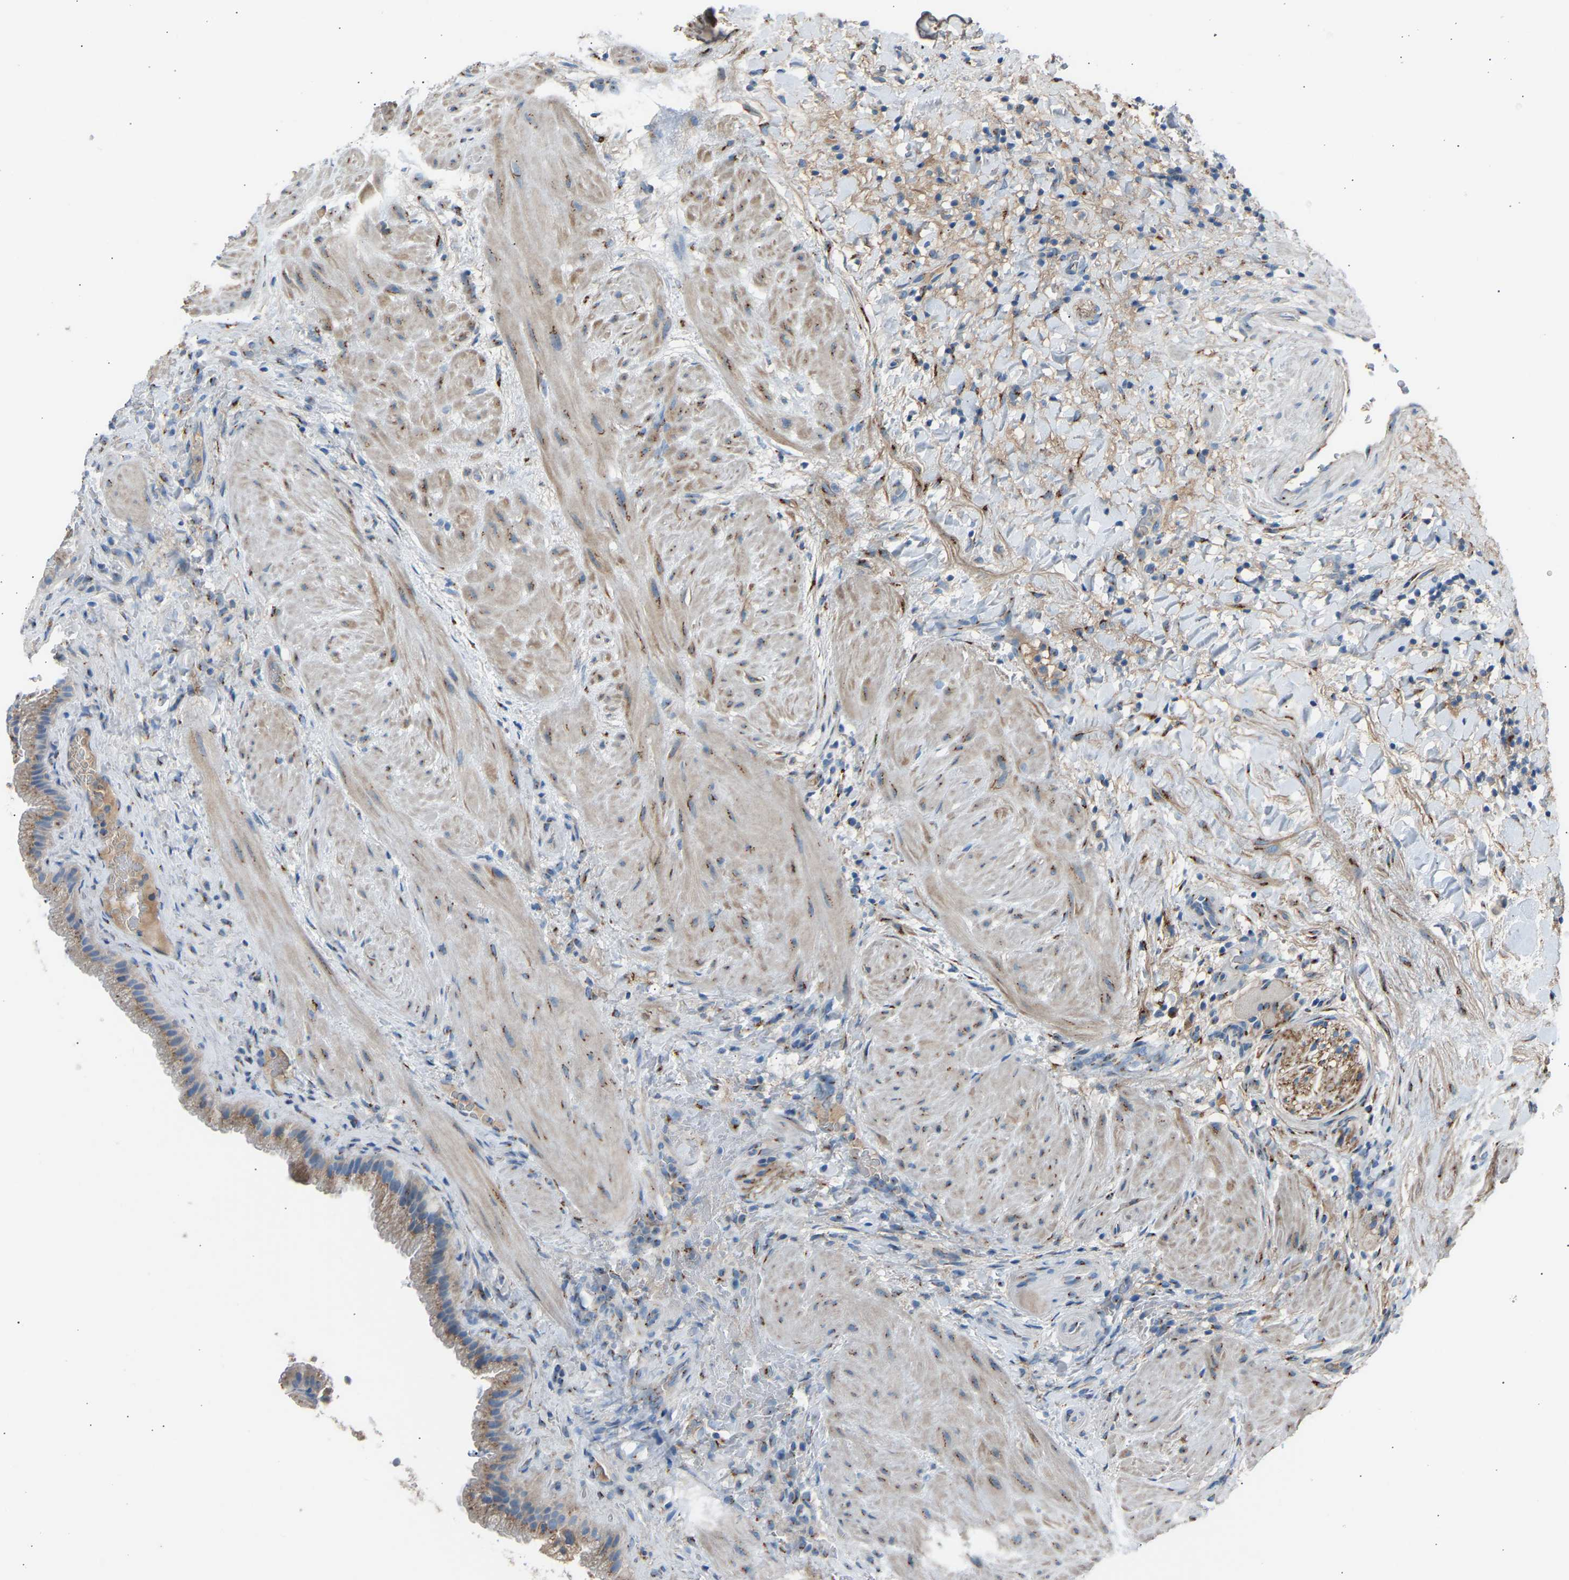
{"staining": {"intensity": "moderate", "quantity": "25%-75%", "location": "cytoplasmic/membranous"}, "tissue": "gallbladder", "cell_type": "Glandular cells", "image_type": "normal", "snomed": [{"axis": "morphology", "description": "Normal tissue, NOS"}, {"axis": "topography", "description": "Gallbladder"}], "caption": "Protein analysis of normal gallbladder exhibits moderate cytoplasmic/membranous positivity in approximately 25%-75% of glandular cells. Nuclei are stained in blue.", "gene": "CYREN", "patient": {"sex": "male", "age": 49}}